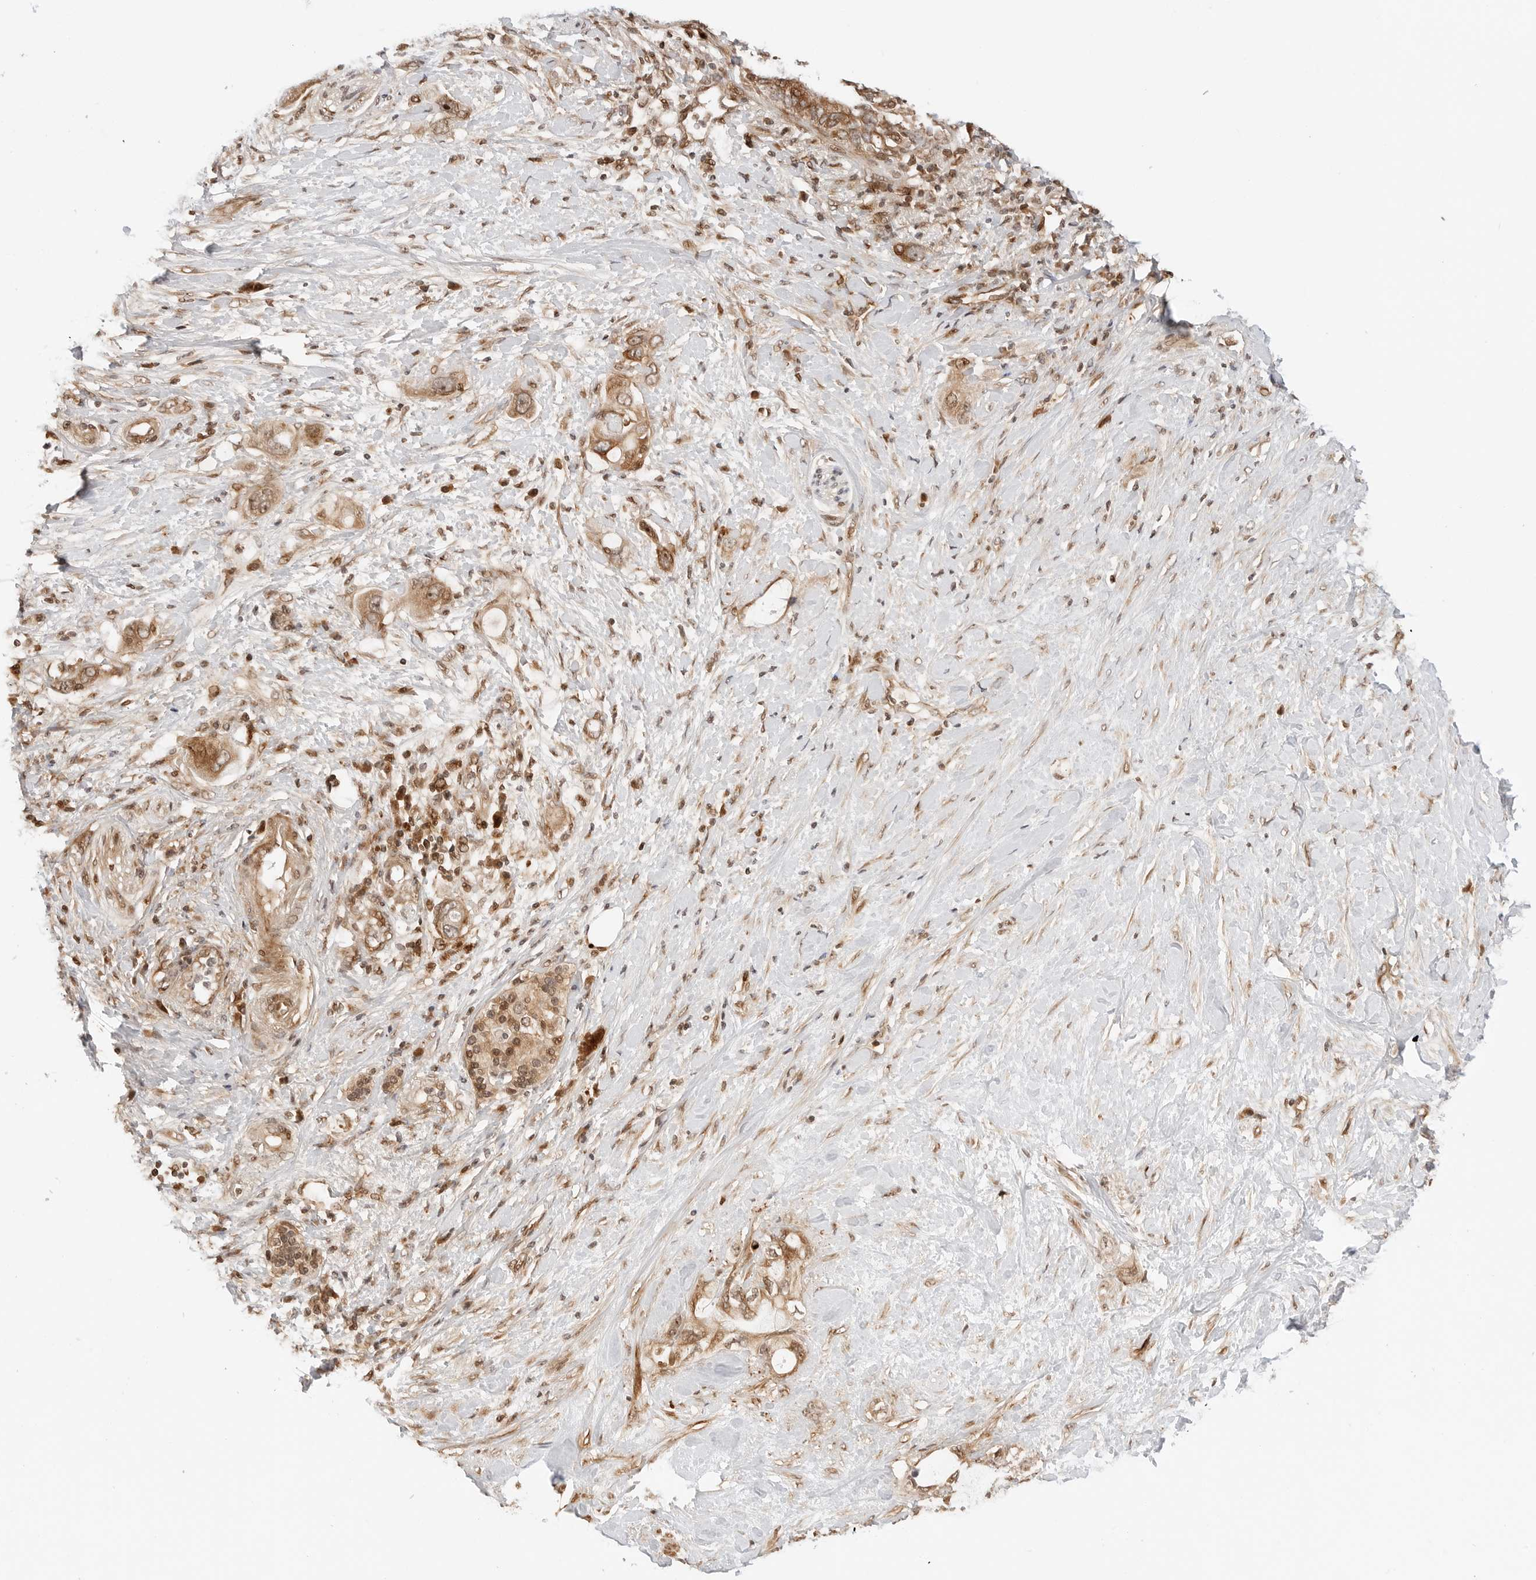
{"staining": {"intensity": "moderate", "quantity": ">75%", "location": "cytoplasmic/membranous,nuclear"}, "tissue": "pancreatic cancer", "cell_type": "Tumor cells", "image_type": "cancer", "snomed": [{"axis": "morphology", "description": "Adenocarcinoma, NOS"}, {"axis": "topography", "description": "Pancreas"}], "caption": "Human adenocarcinoma (pancreatic) stained with a brown dye shows moderate cytoplasmic/membranous and nuclear positive expression in approximately >75% of tumor cells.", "gene": "GEM", "patient": {"sex": "female", "age": 56}}